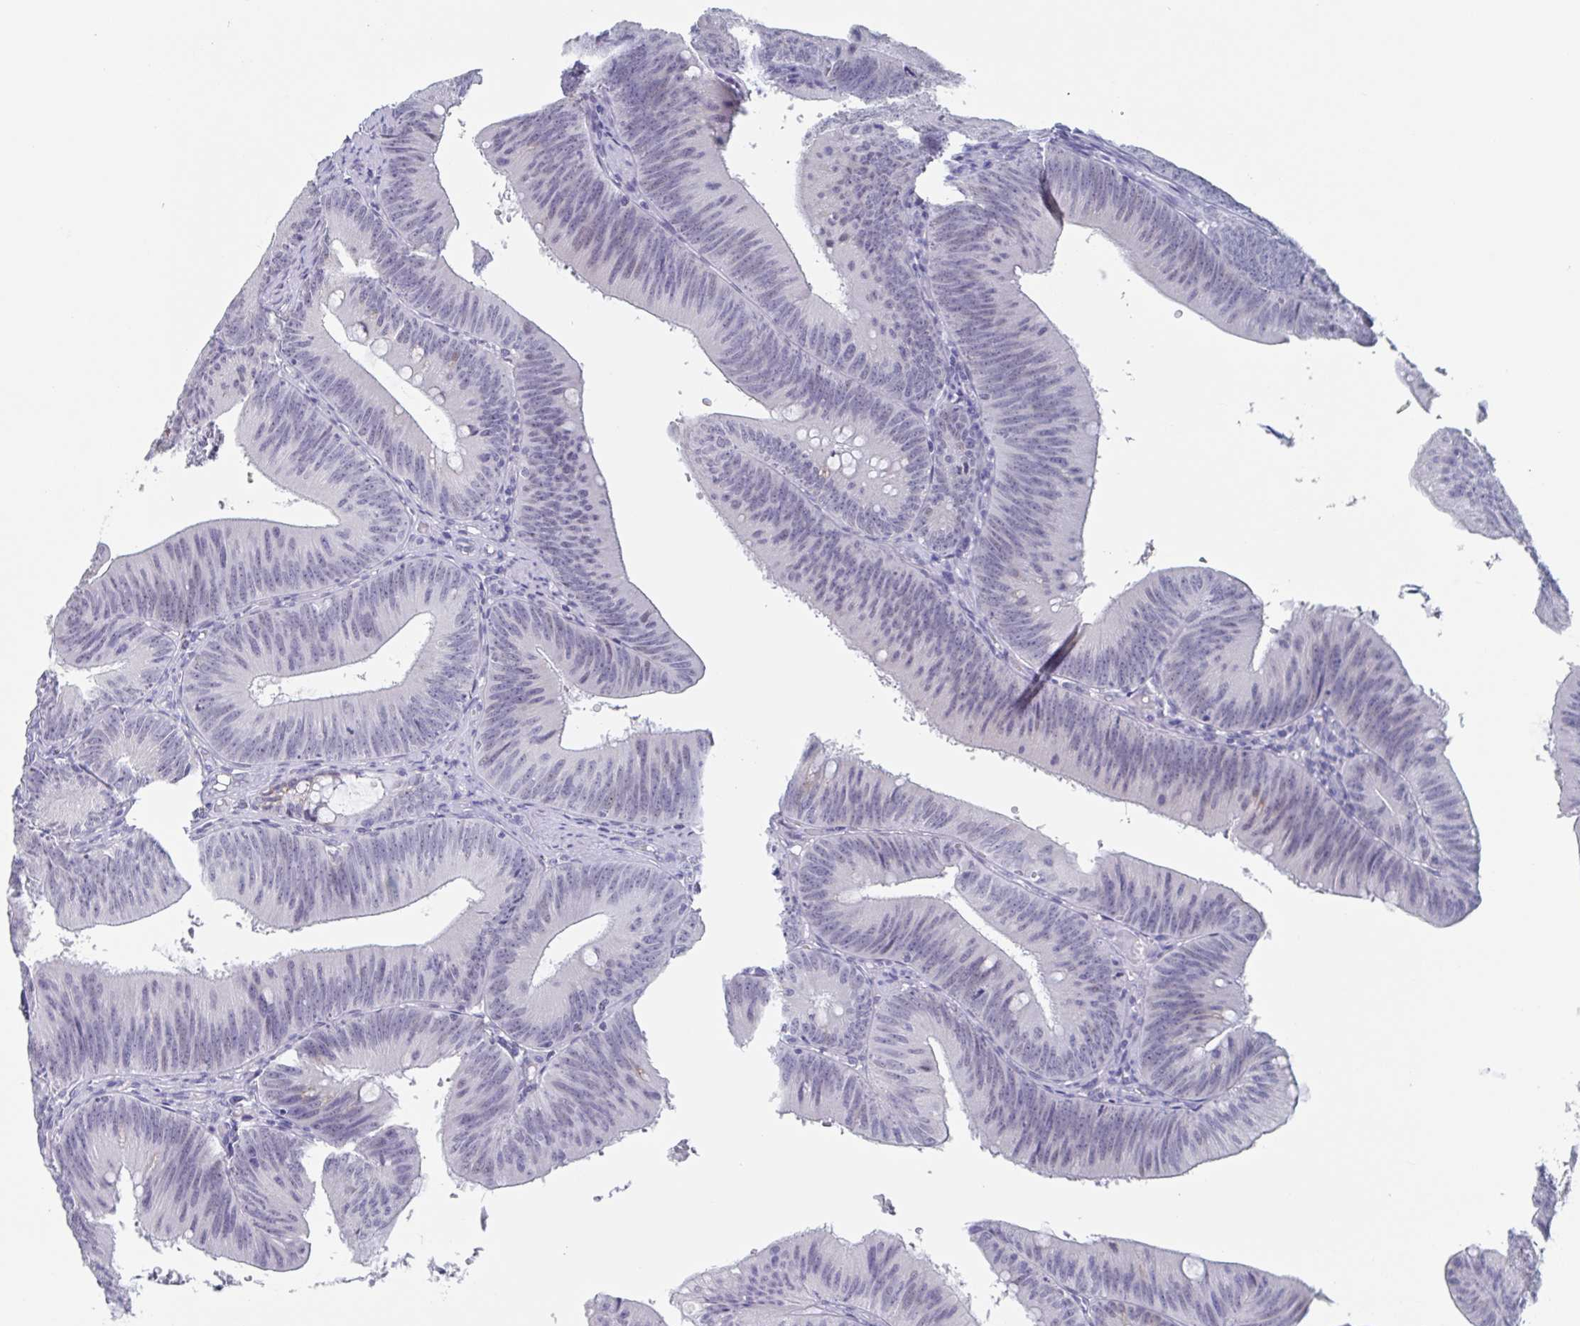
{"staining": {"intensity": "negative", "quantity": "none", "location": "none"}, "tissue": "colorectal cancer", "cell_type": "Tumor cells", "image_type": "cancer", "snomed": [{"axis": "morphology", "description": "Adenocarcinoma, NOS"}, {"axis": "topography", "description": "Colon"}], "caption": "DAB immunohistochemical staining of human adenocarcinoma (colorectal) displays no significant positivity in tumor cells.", "gene": "KDM4D", "patient": {"sex": "male", "age": 84}}